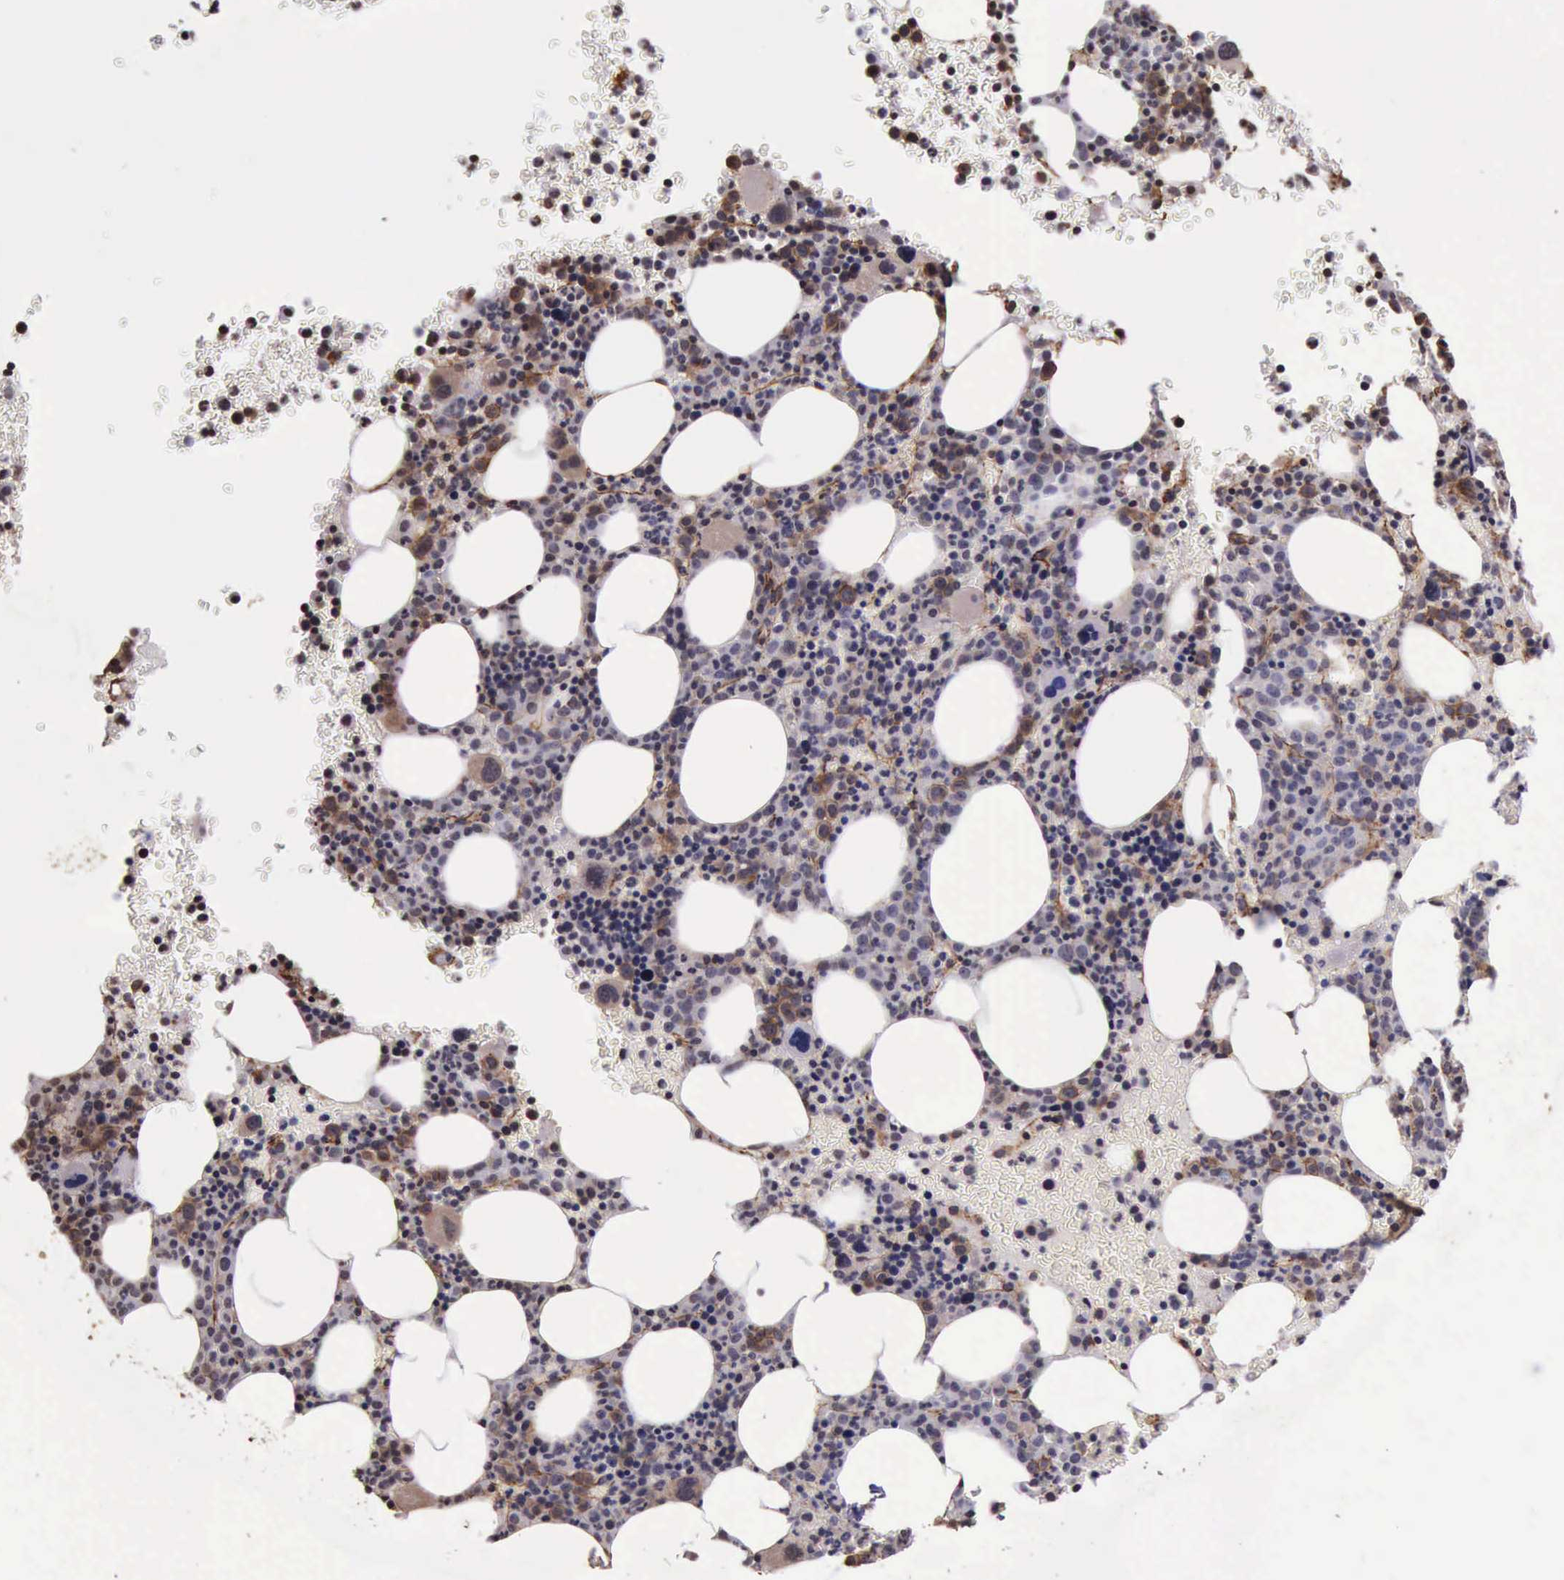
{"staining": {"intensity": "moderate", "quantity": "25%-75%", "location": "cytoplasmic/membranous"}, "tissue": "bone marrow", "cell_type": "Hematopoietic cells", "image_type": "normal", "snomed": [{"axis": "morphology", "description": "Normal tissue, NOS"}, {"axis": "topography", "description": "Bone marrow"}], "caption": "Immunohistochemical staining of benign bone marrow shows 25%-75% levels of moderate cytoplasmic/membranous protein positivity in about 25%-75% of hematopoietic cells. (Brightfield microscopy of DAB IHC at high magnification).", "gene": "CTNNB1", "patient": {"sex": "male", "age": 69}}